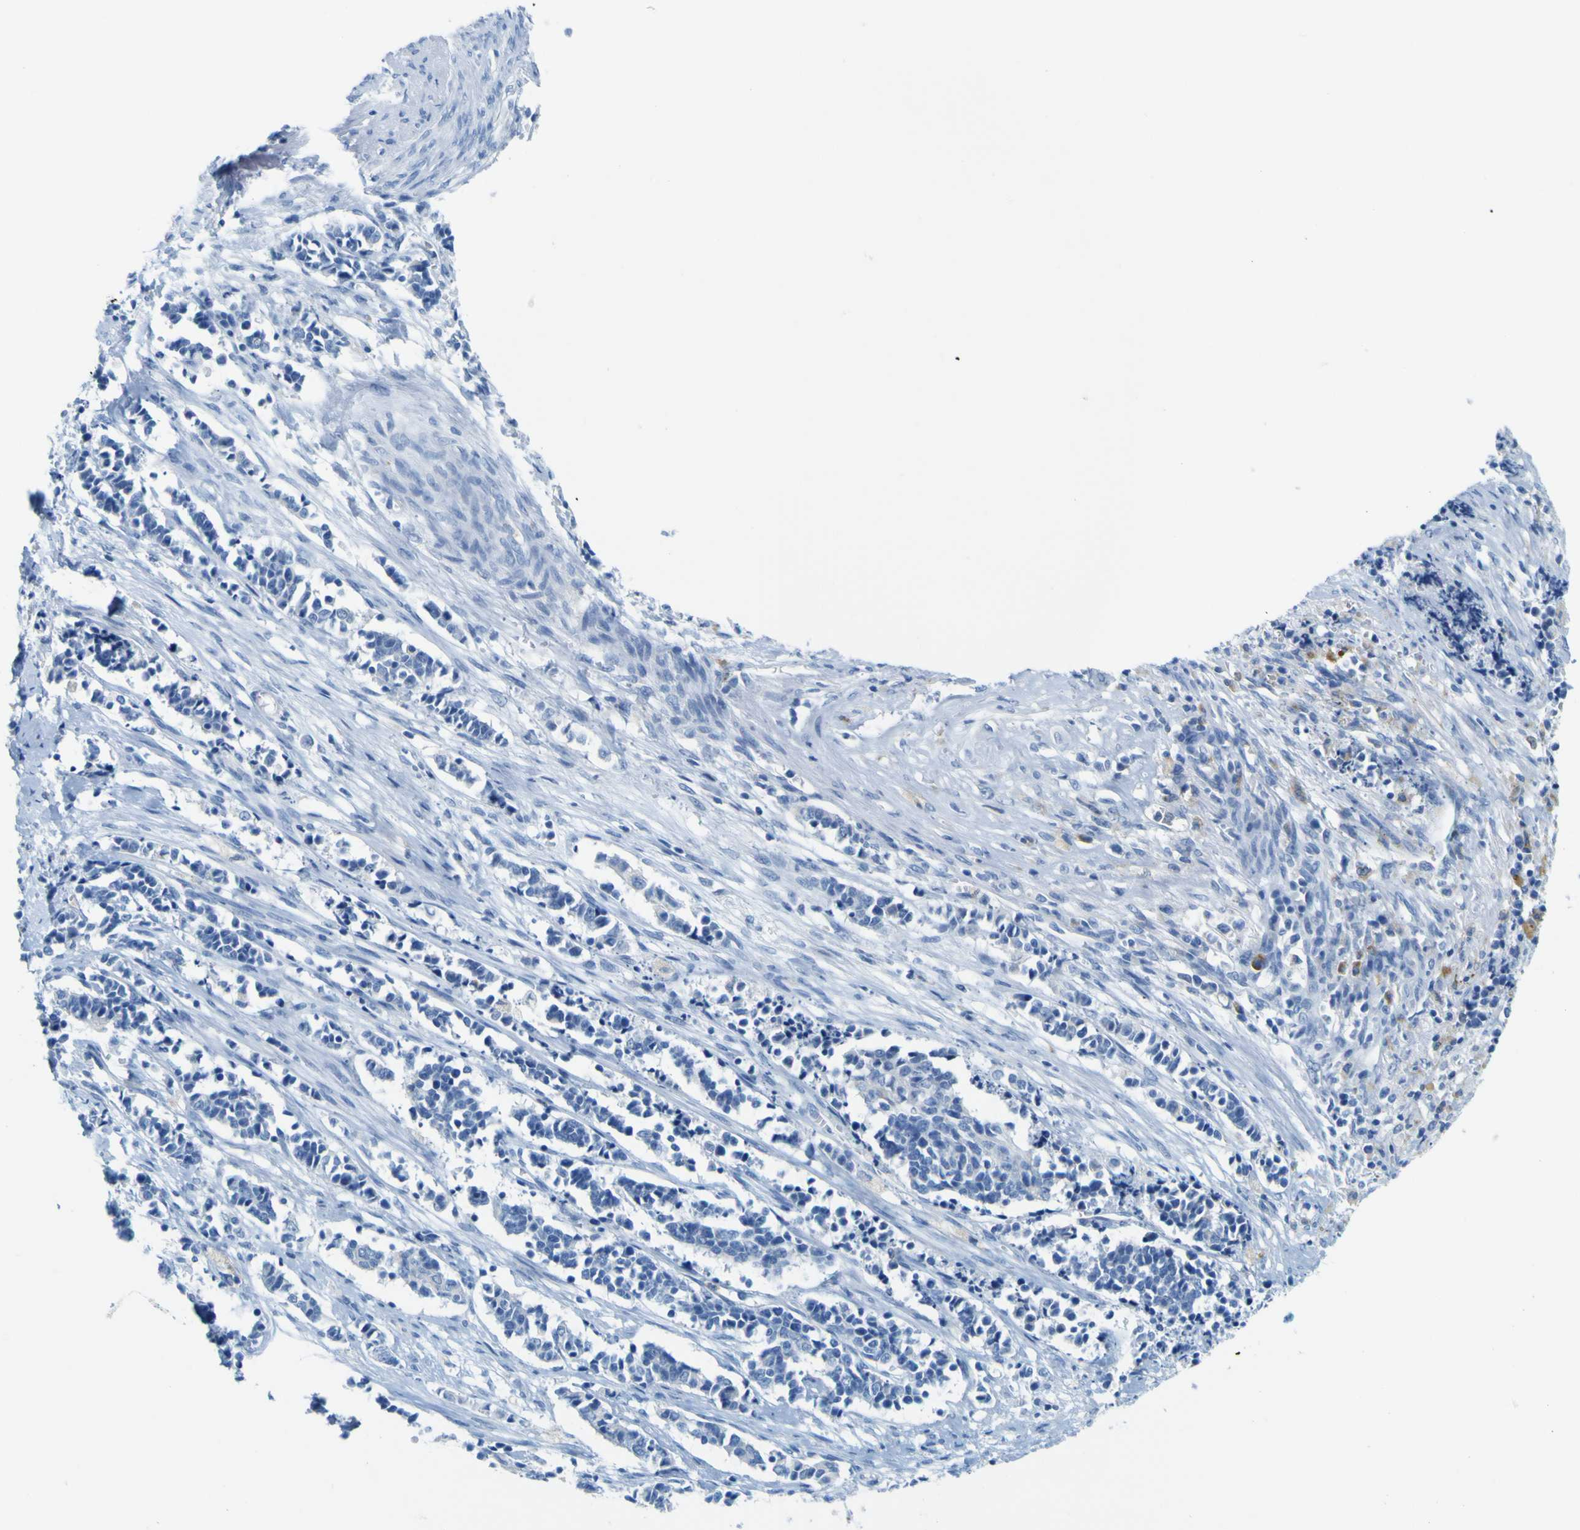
{"staining": {"intensity": "negative", "quantity": "none", "location": "none"}, "tissue": "cervical cancer", "cell_type": "Tumor cells", "image_type": "cancer", "snomed": [{"axis": "morphology", "description": "Normal tissue, NOS"}, {"axis": "morphology", "description": "Squamous cell carcinoma, NOS"}, {"axis": "topography", "description": "Cervix"}], "caption": "A photomicrograph of human squamous cell carcinoma (cervical) is negative for staining in tumor cells. Nuclei are stained in blue.", "gene": "ACSL1", "patient": {"sex": "female", "age": 35}}